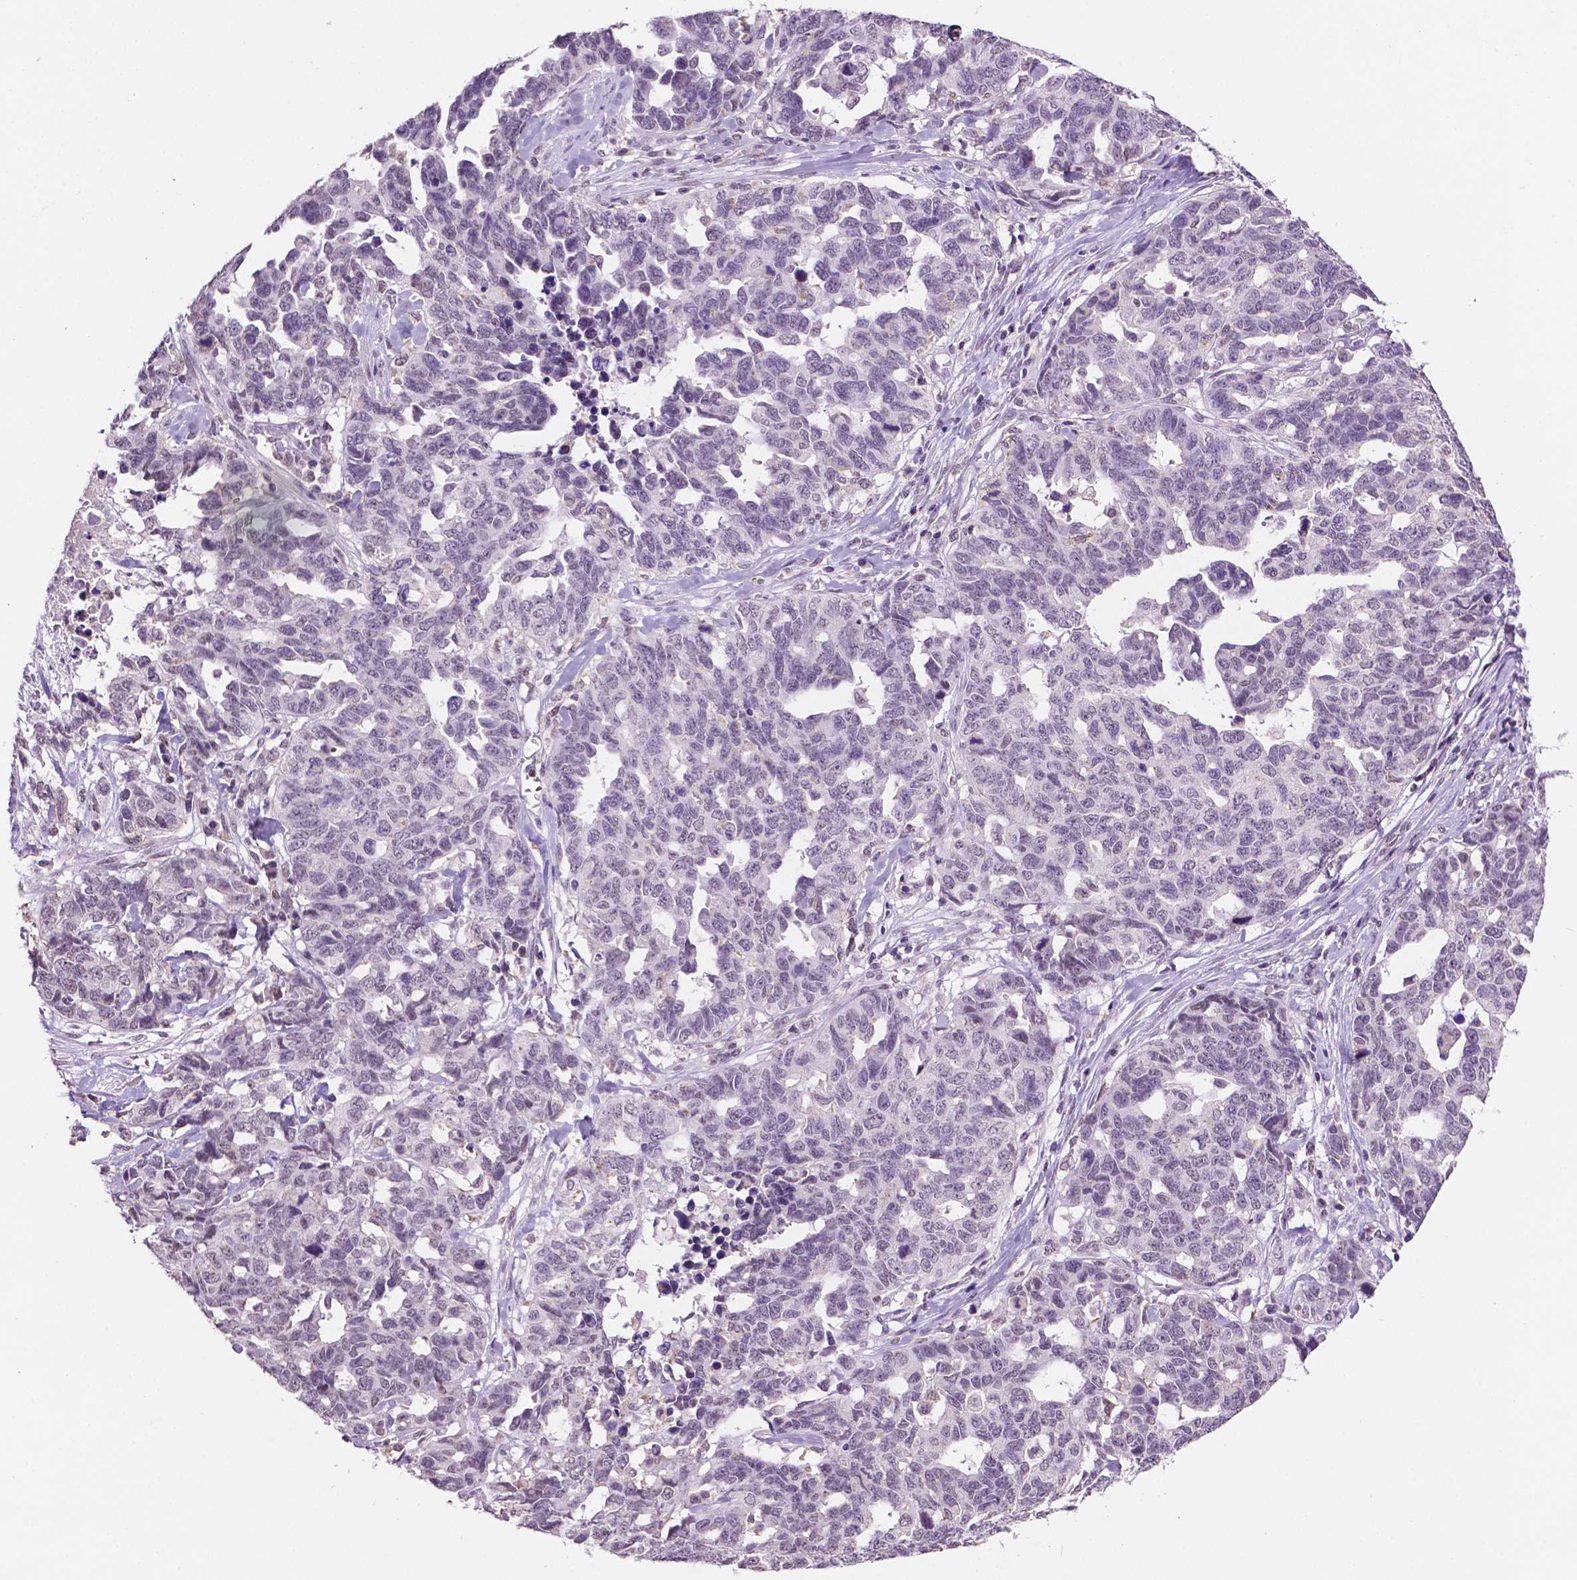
{"staining": {"intensity": "negative", "quantity": "none", "location": "none"}, "tissue": "ovarian cancer", "cell_type": "Tumor cells", "image_type": "cancer", "snomed": [{"axis": "morphology", "description": "Cystadenocarcinoma, serous, NOS"}, {"axis": "topography", "description": "Ovary"}], "caption": "IHC of ovarian cancer (serous cystadenocarcinoma) displays no expression in tumor cells.", "gene": "PTPN6", "patient": {"sex": "female", "age": 69}}